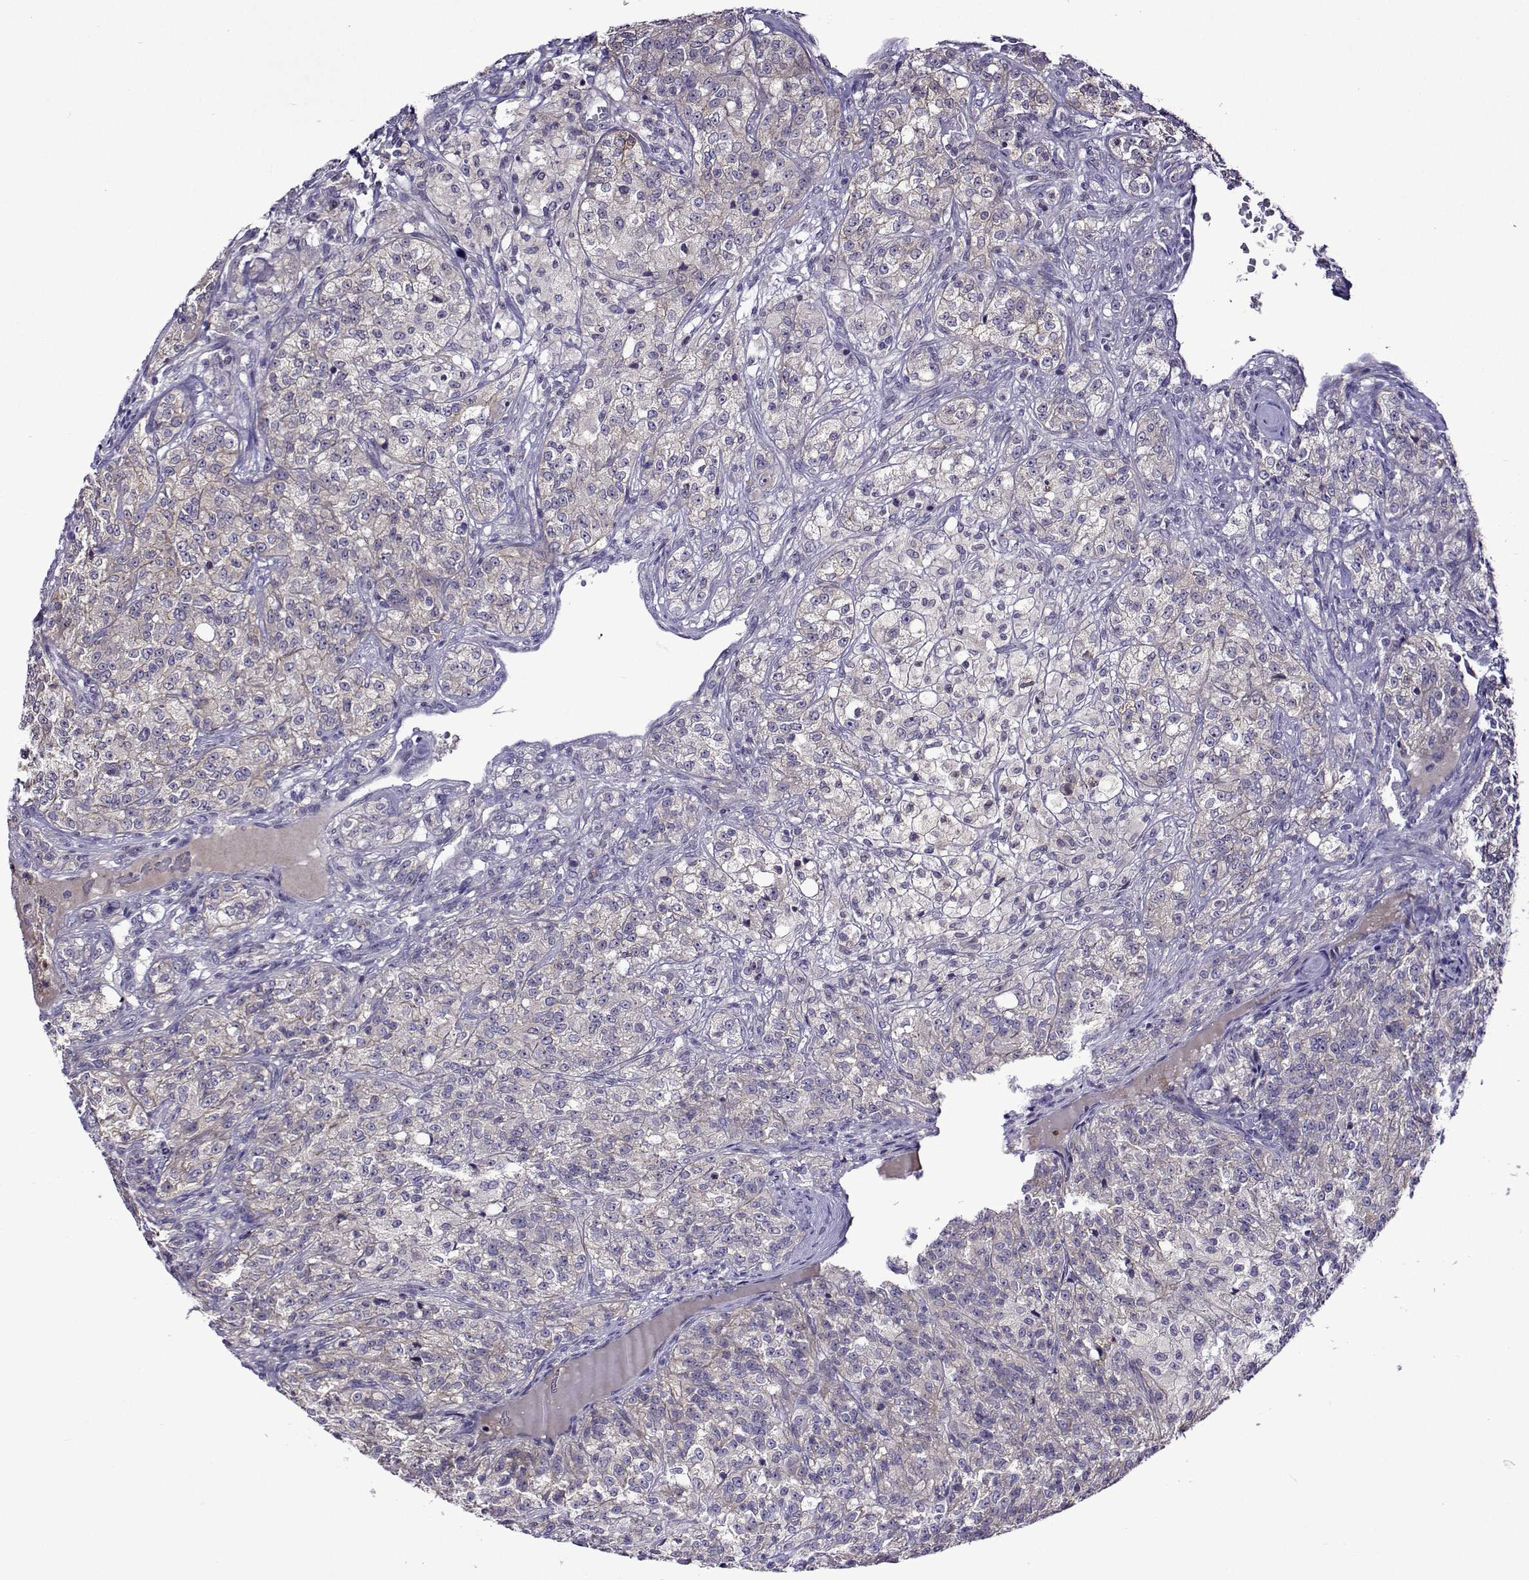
{"staining": {"intensity": "negative", "quantity": "none", "location": "none"}, "tissue": "renal cancer", "cell_type": "Tumor cells", "image_type": "cancer", "snomed": [{"axis": "morphology", "description": "Adenocarcinoma, NOS"}, {"axis": "topography", "description": "Kidney"}], "caption": "This micrograph is of renal adenocarcinoma stained with immunohistochemistry (IHC) to label a protein in brown with the nuclei are counter-stained blue. There is no positivity in tumor cells.", "gene": "SULT2A1", "patient": {"sex": "female", "age": 63}}